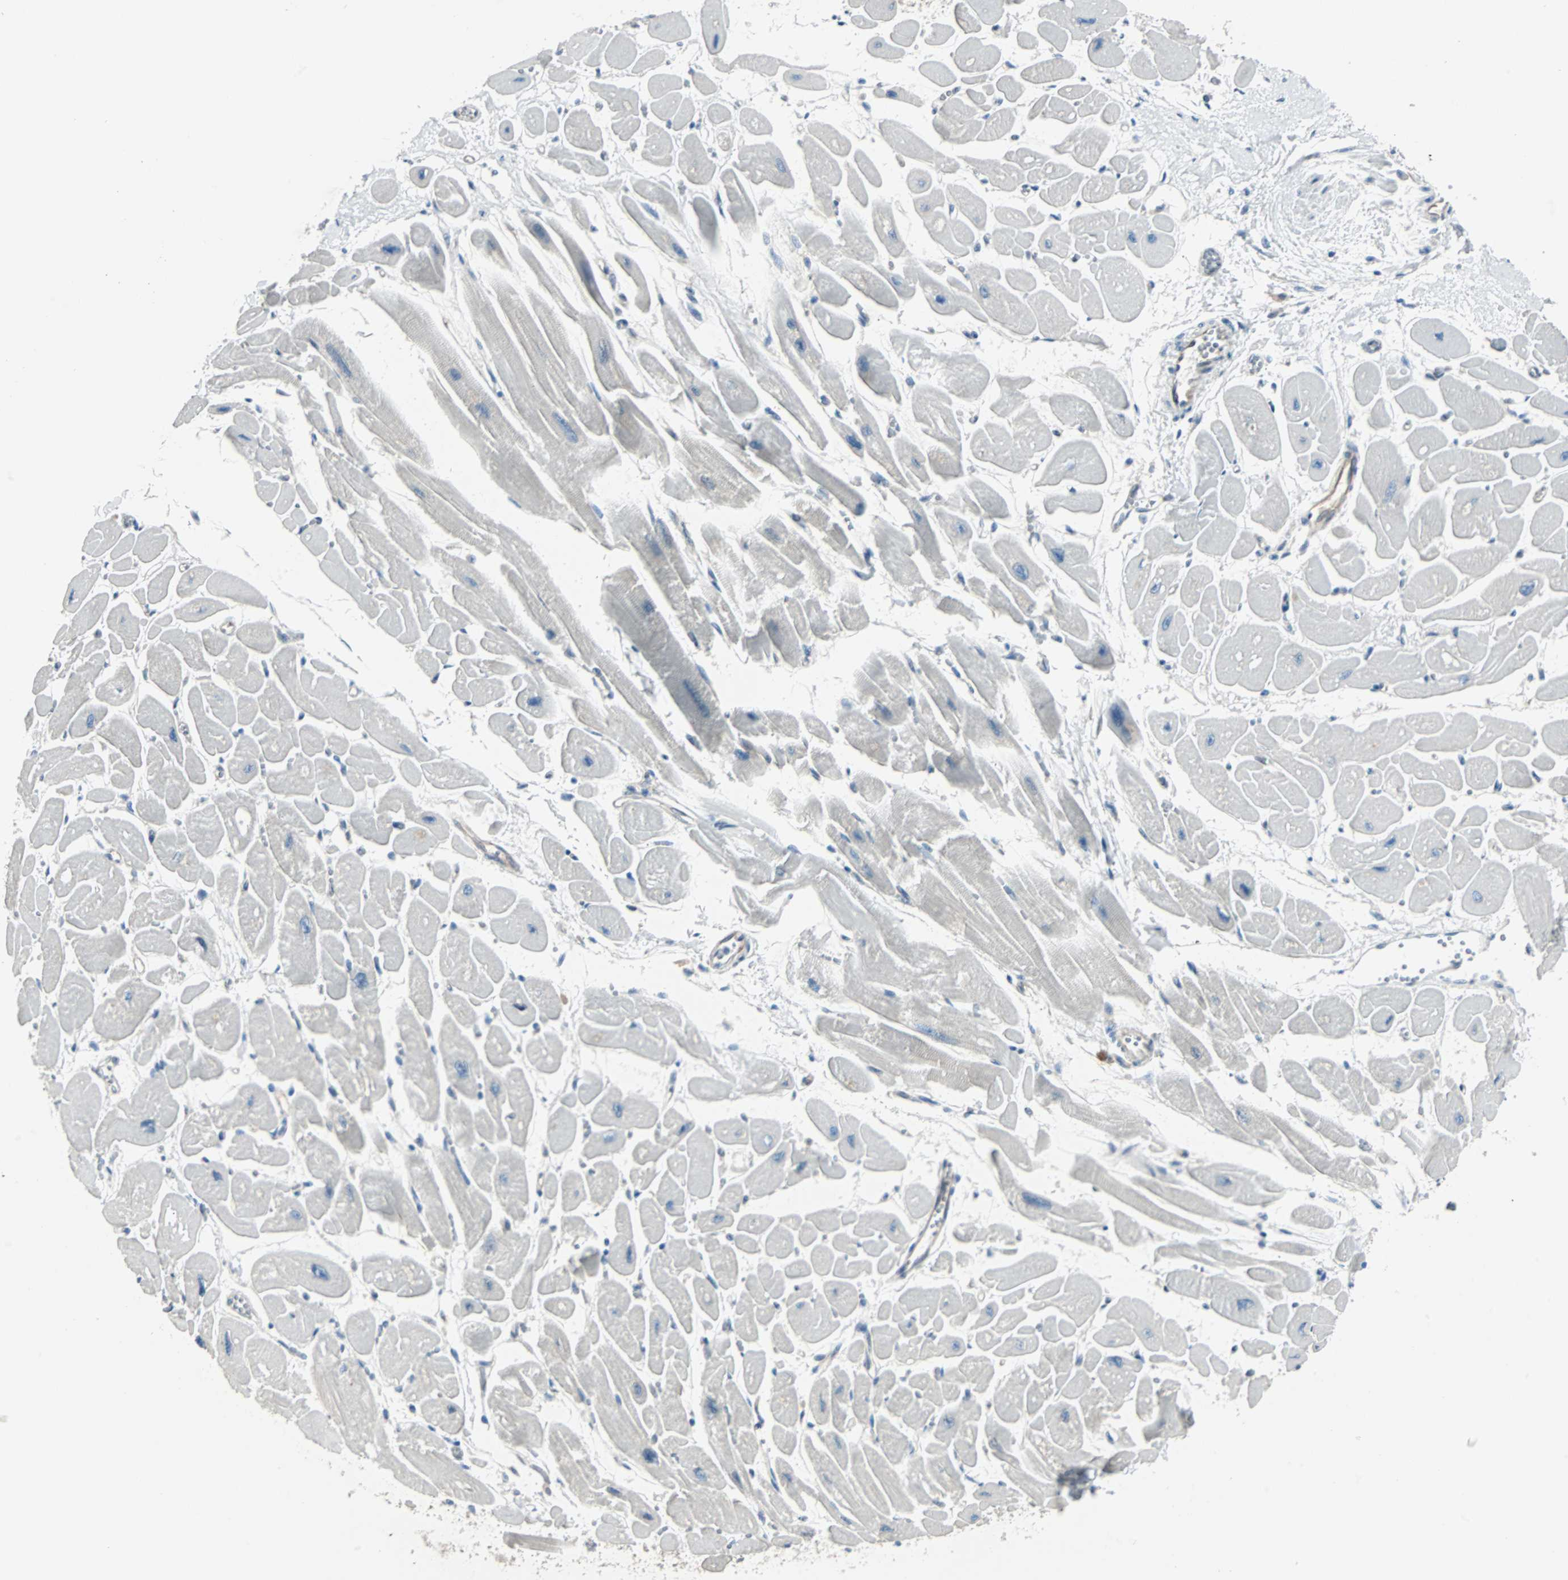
{"staining": {"intensity": "negative", "quantity": "none", "location": "none"}, "tissue": "heart muscle", "cell_type": "Cardiomyocytes", "image_type": "normal", "snomed": [{"axis": "morphology", "description": "Normal tissue, NOS"}, {"axis": "topography", "description": "Heart"}], "caption": "Unremarkable heart muscle was stained to show a protein in brown. There is no significant positivity in cardiomyocytes.", "gene": "SWAP70", "patient": {"sex": "female", "age": 54}}